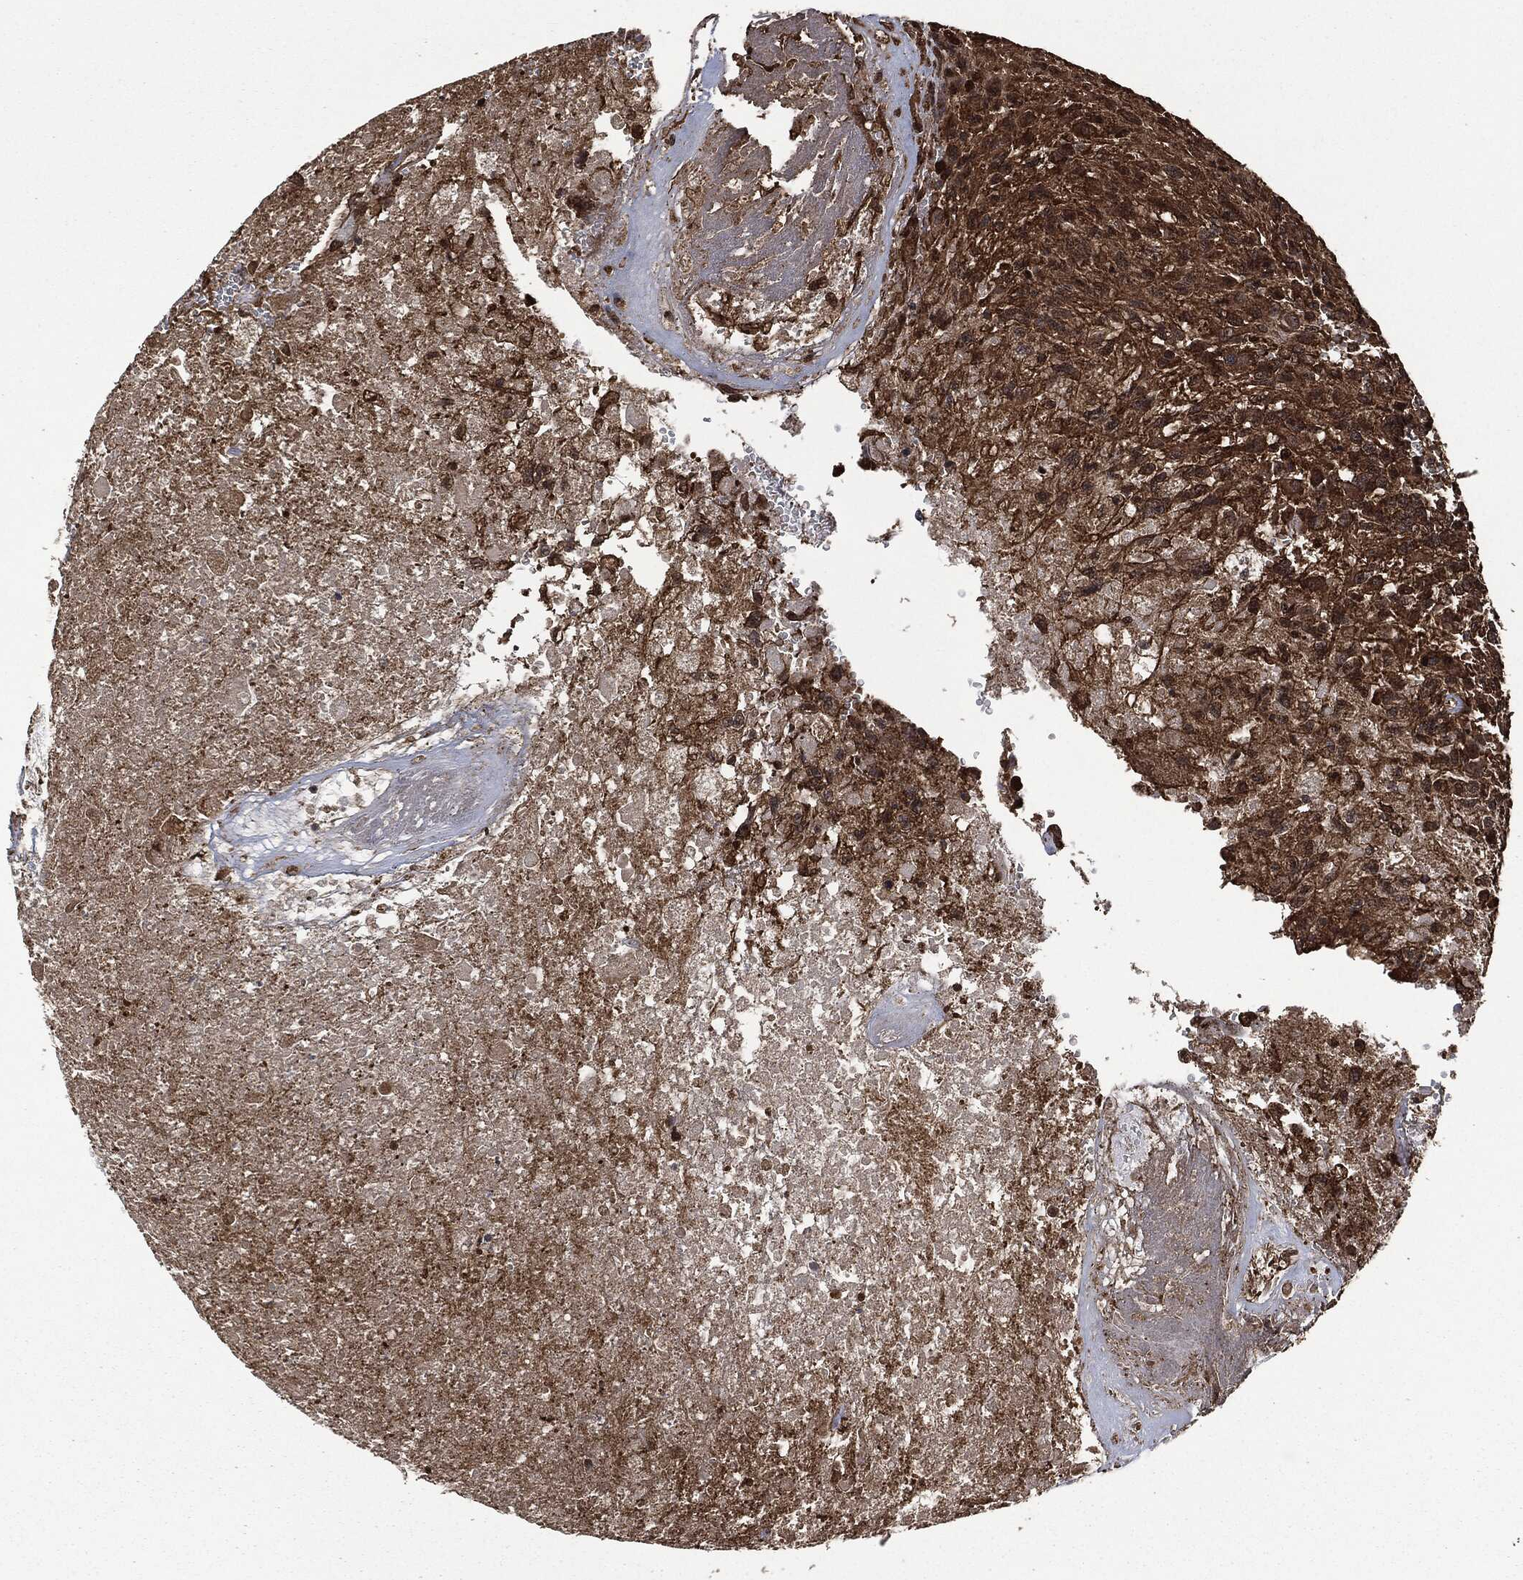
{"staining": {"intensity": "moderate", "quantity": "25%-75%", "location": "cytoplasmic/membranous"}, "tissue": "glioma", "cell_type": "Tumor cells", "image_type": "cancer", "snomed": [{"axis": "morphology", "description": "Glioma, malignant, High grade"}, {"axis": "topography", "description": "Brain"}], "caption": "Approximately 25%-75% of tumor cells in glioma show moderate cytoplasmic/membranous protein expression as visualized by brown immunohistochemical staining.", "gene": "HRAS", "patient": {"sex": "male", "age": 56}}